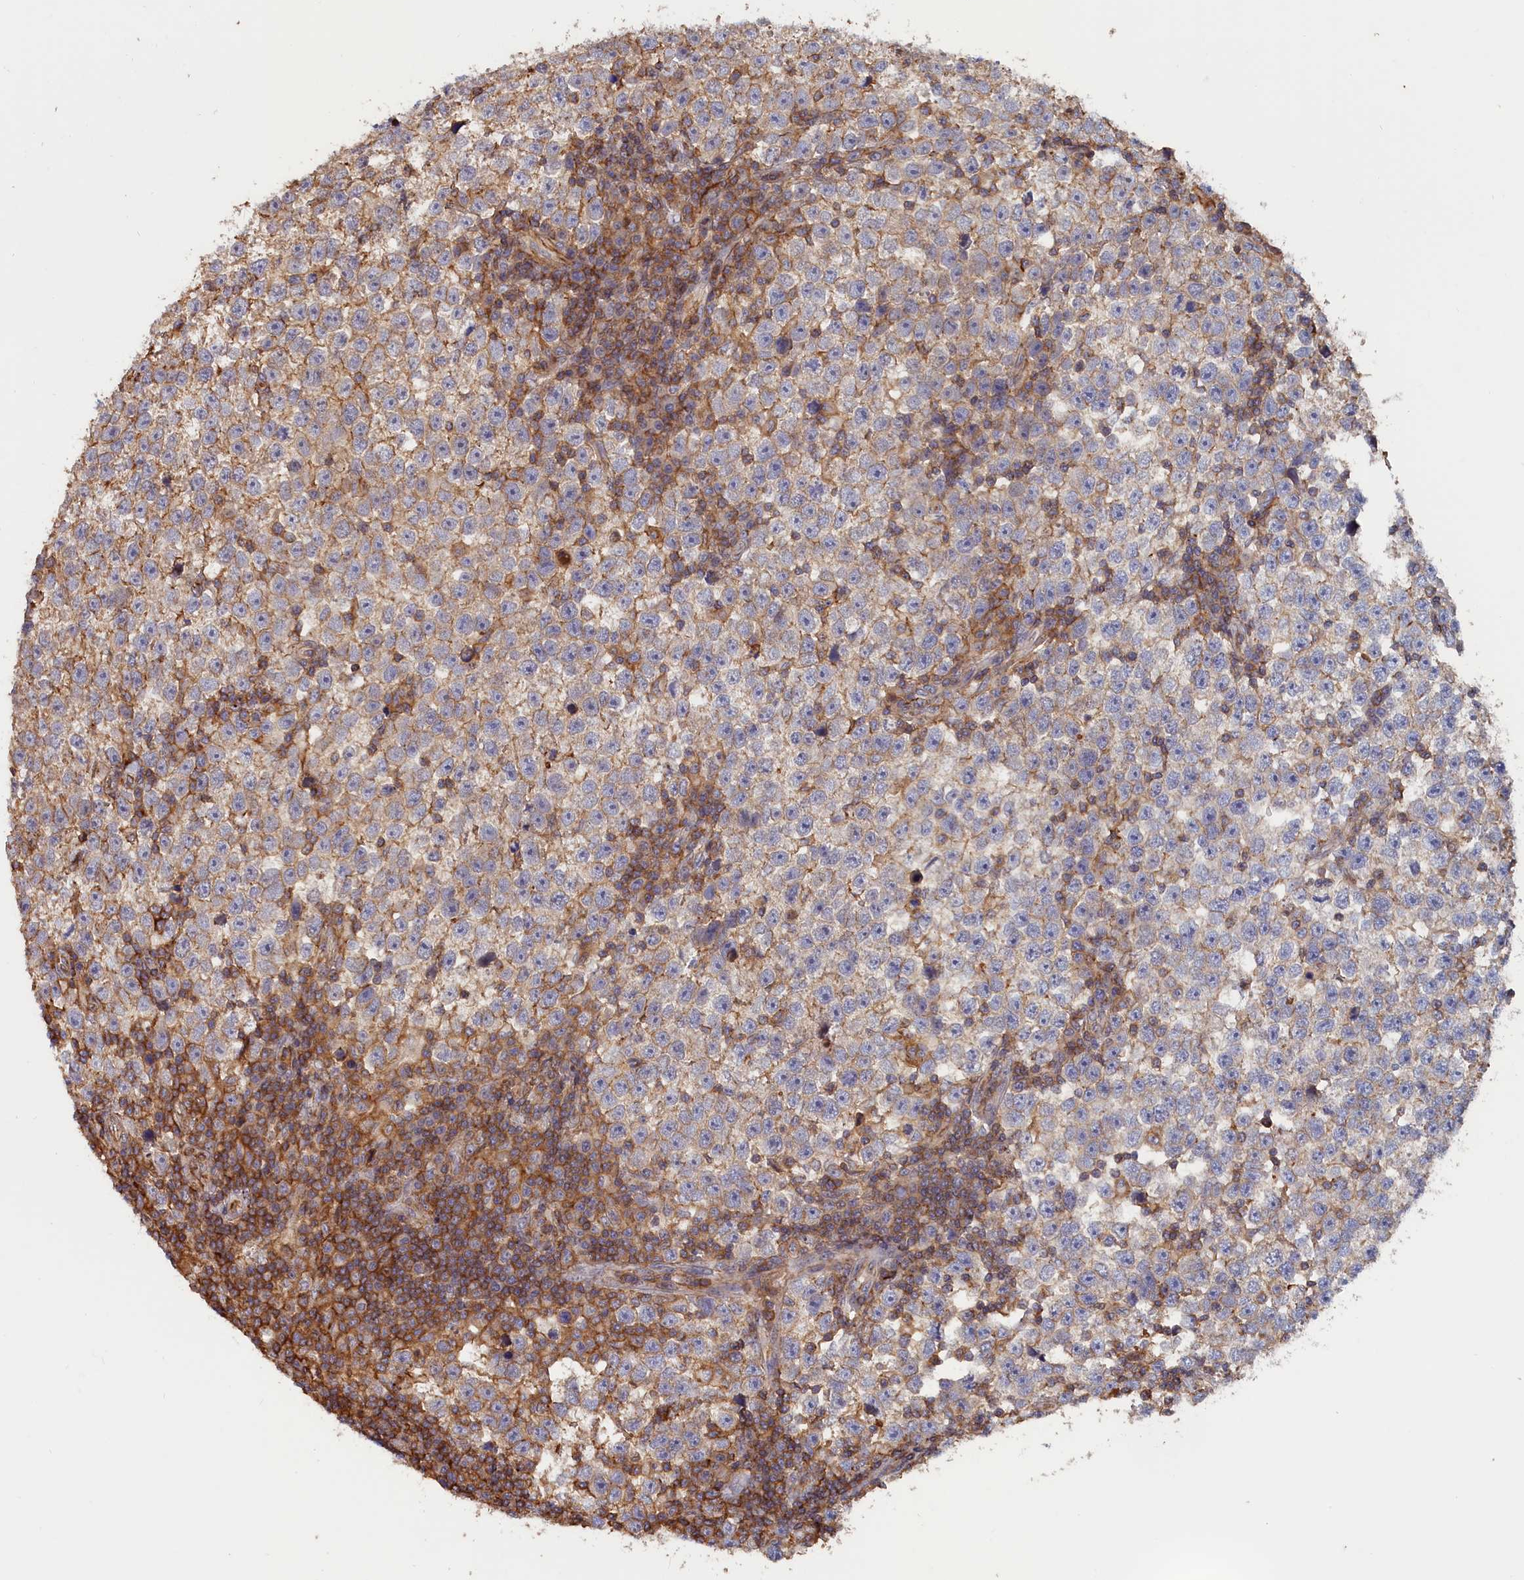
{"staining": {"intensity": "weak", "quantity": "25%-75%", "location": "cytoplasmic/membranous"}, "tissue": "testis cancer", "cell_type": "Tumor cells", "image_type": "cancer", "snomed": [{"axis": "morphology", "description": "Normal tissue, NOS"}, {"axis": "morphology", "description": "Seminoma, NOS"}, {"axis": "topography", "description": "Testis"}], "caption": "High-power microscopy captured an IHC histopathology image of seminoma (testis), revealing weak cytoplasmic/membranous positivity in approximately 25%-75% of tumor cells.", "gene": "ANKRD27", "patient": {"sex": "male", "age": 43}}